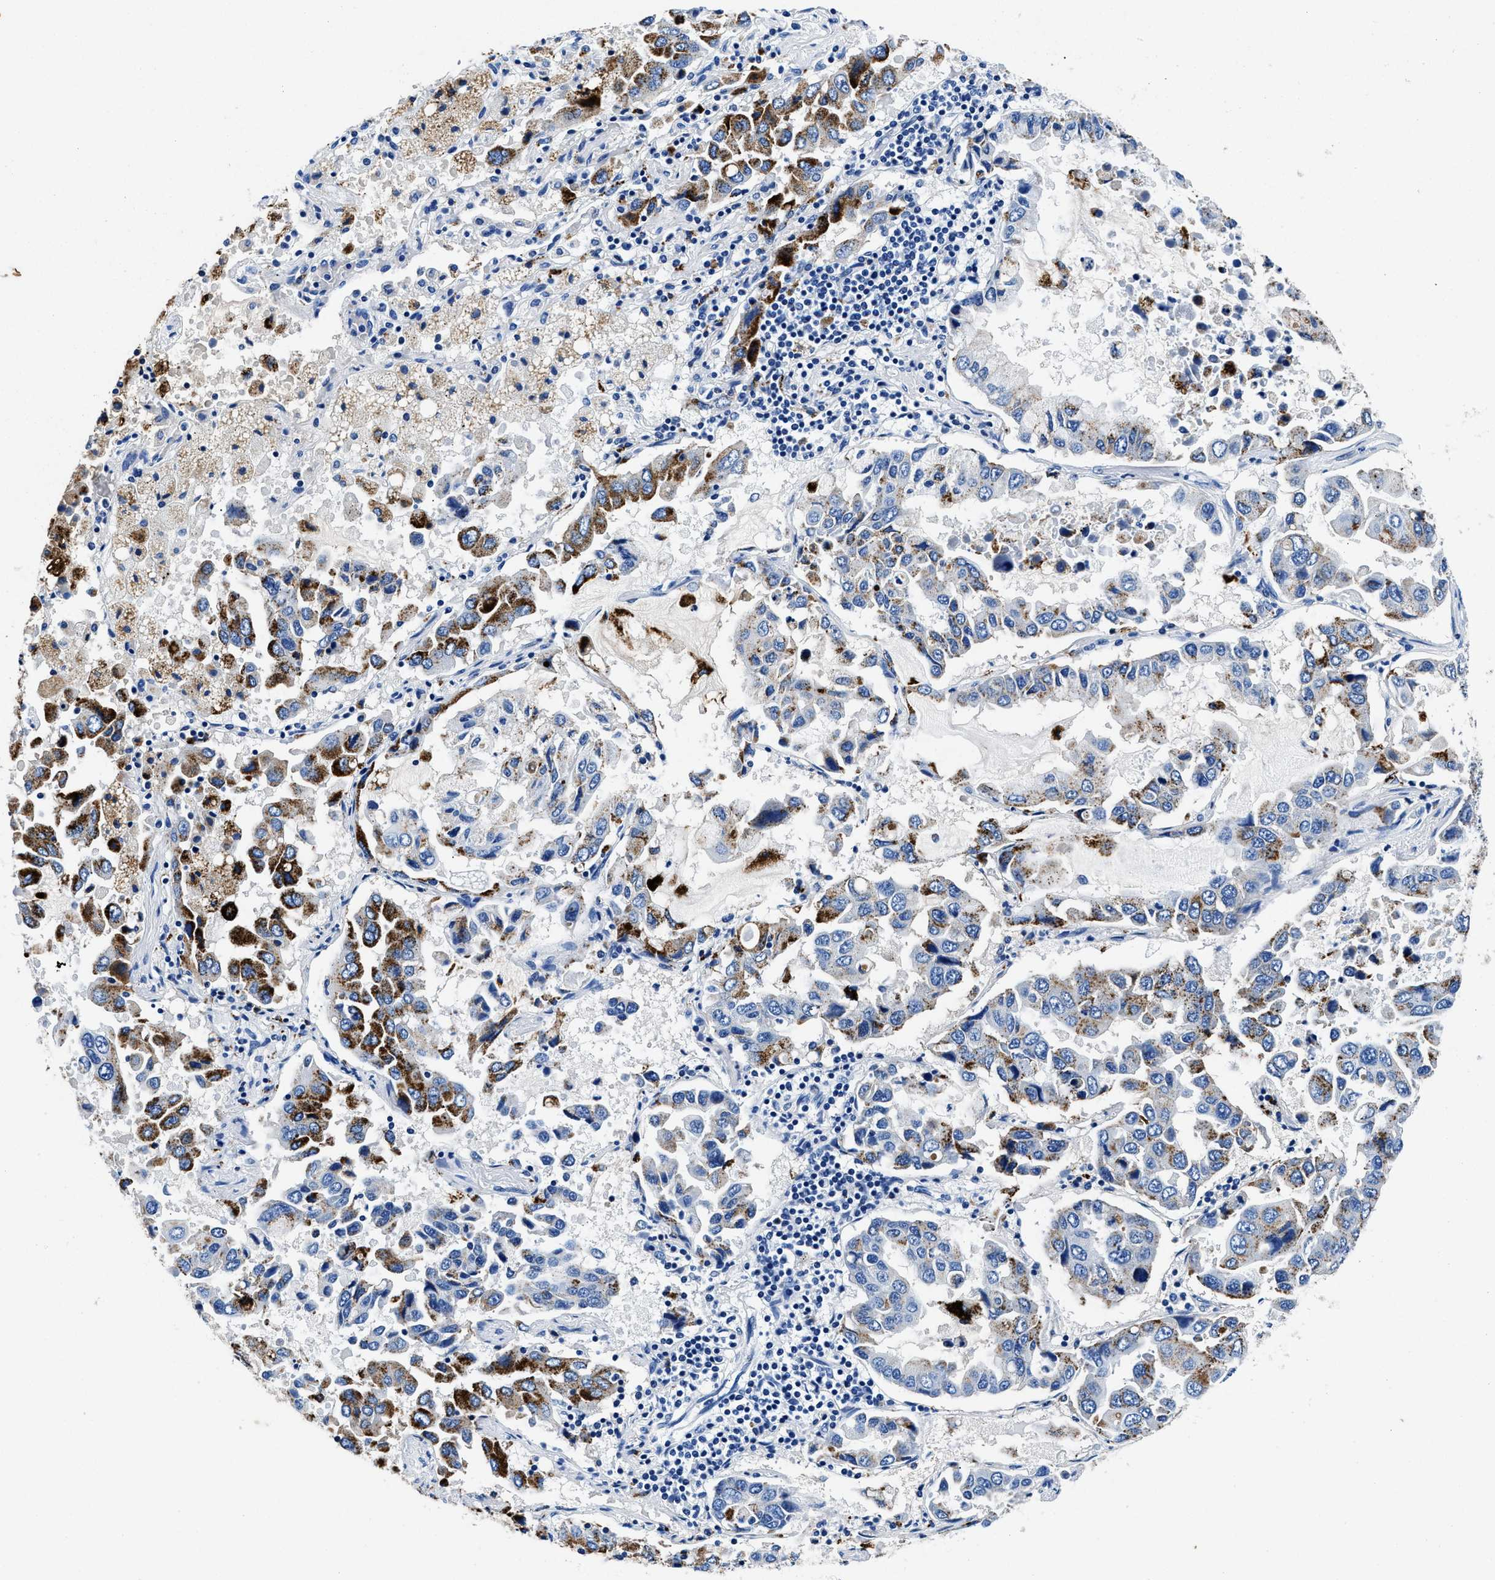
{"staining": {"intensity": "moderate", "quantity": "25%-75%", "location": "cytoplasmic/membranous"}, "tissue": "lung cancer", "cell_type": "Tumor cells", "image_type": "cancer", "snomed": [{"axis": "morphology", "description": "Adenocarcinoma, NOS"}, {"axis": "topography", "description": "Lung"}], "caption": "Human lung cancer stained for a protein (brown) displays moderate cytoplasmic/membranous positive positivity in about 25%-75% of tumor cells.", "gene": "OR14K1", "patient": {"sex": "male", "age": 64}}